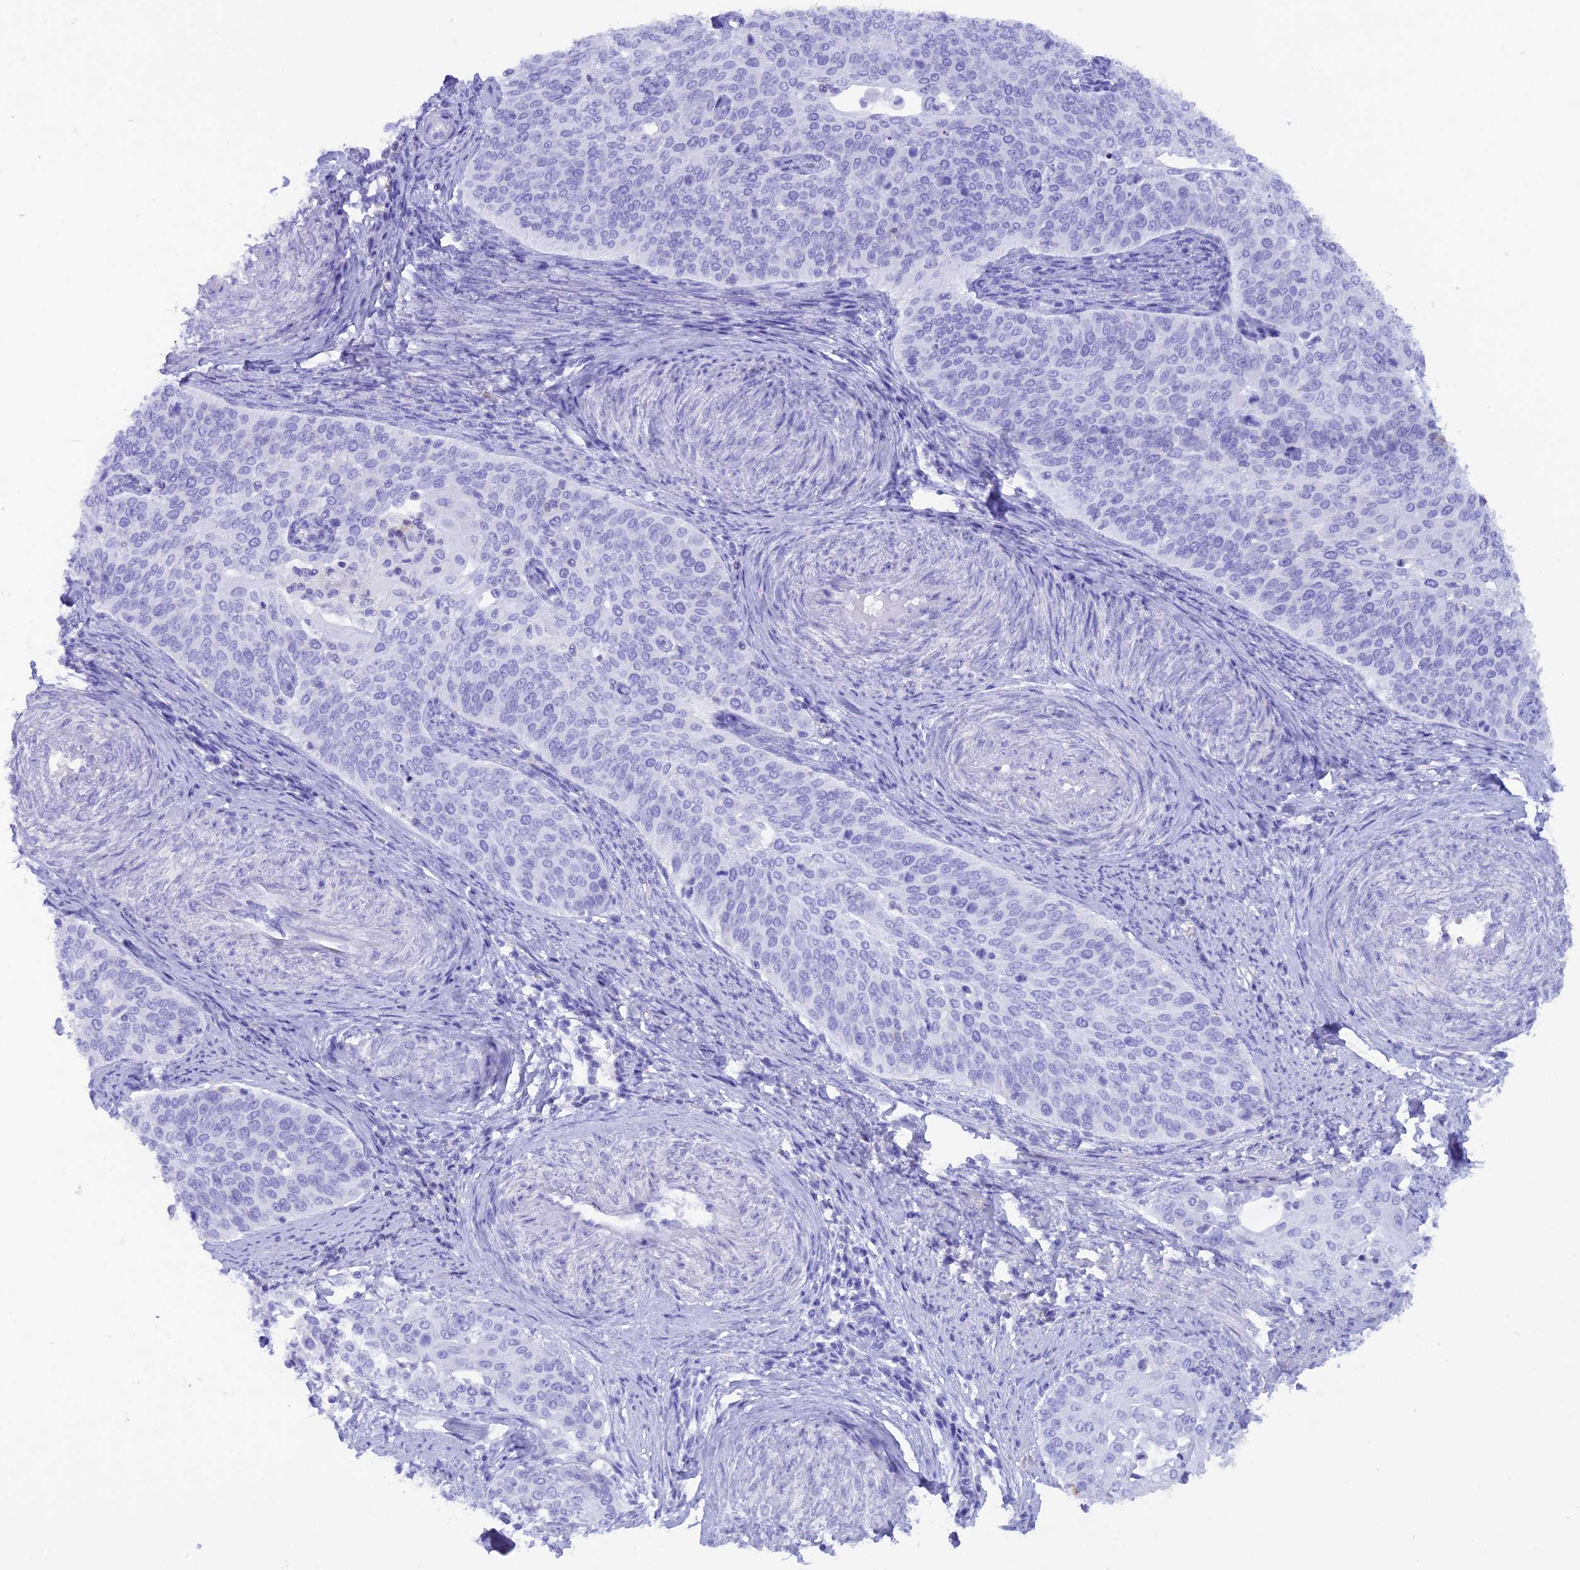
{"staining": {"intensity": "negative", "quantity": "none", "location": "none"}, "tissue": "cervical cancer", "cell_type": "Tumor cells", "image_type": "cancer", "snomed": [{"axis": "morphology", "description": "Squamous cell carcinoma, NOS"}, {"axis": "topography", "description": "Cervix"}], "caption": "Immunohistochemistry of cervical cancer shows no expression in tumor cells. Brightfield microscopy of immunohistochemistry (IHC) stained with DAB (brown) and hematoxylin (blue), captured at high magnification.", "gene": "GLYATL1", "patient": {"sex": "female", "age": 44}}